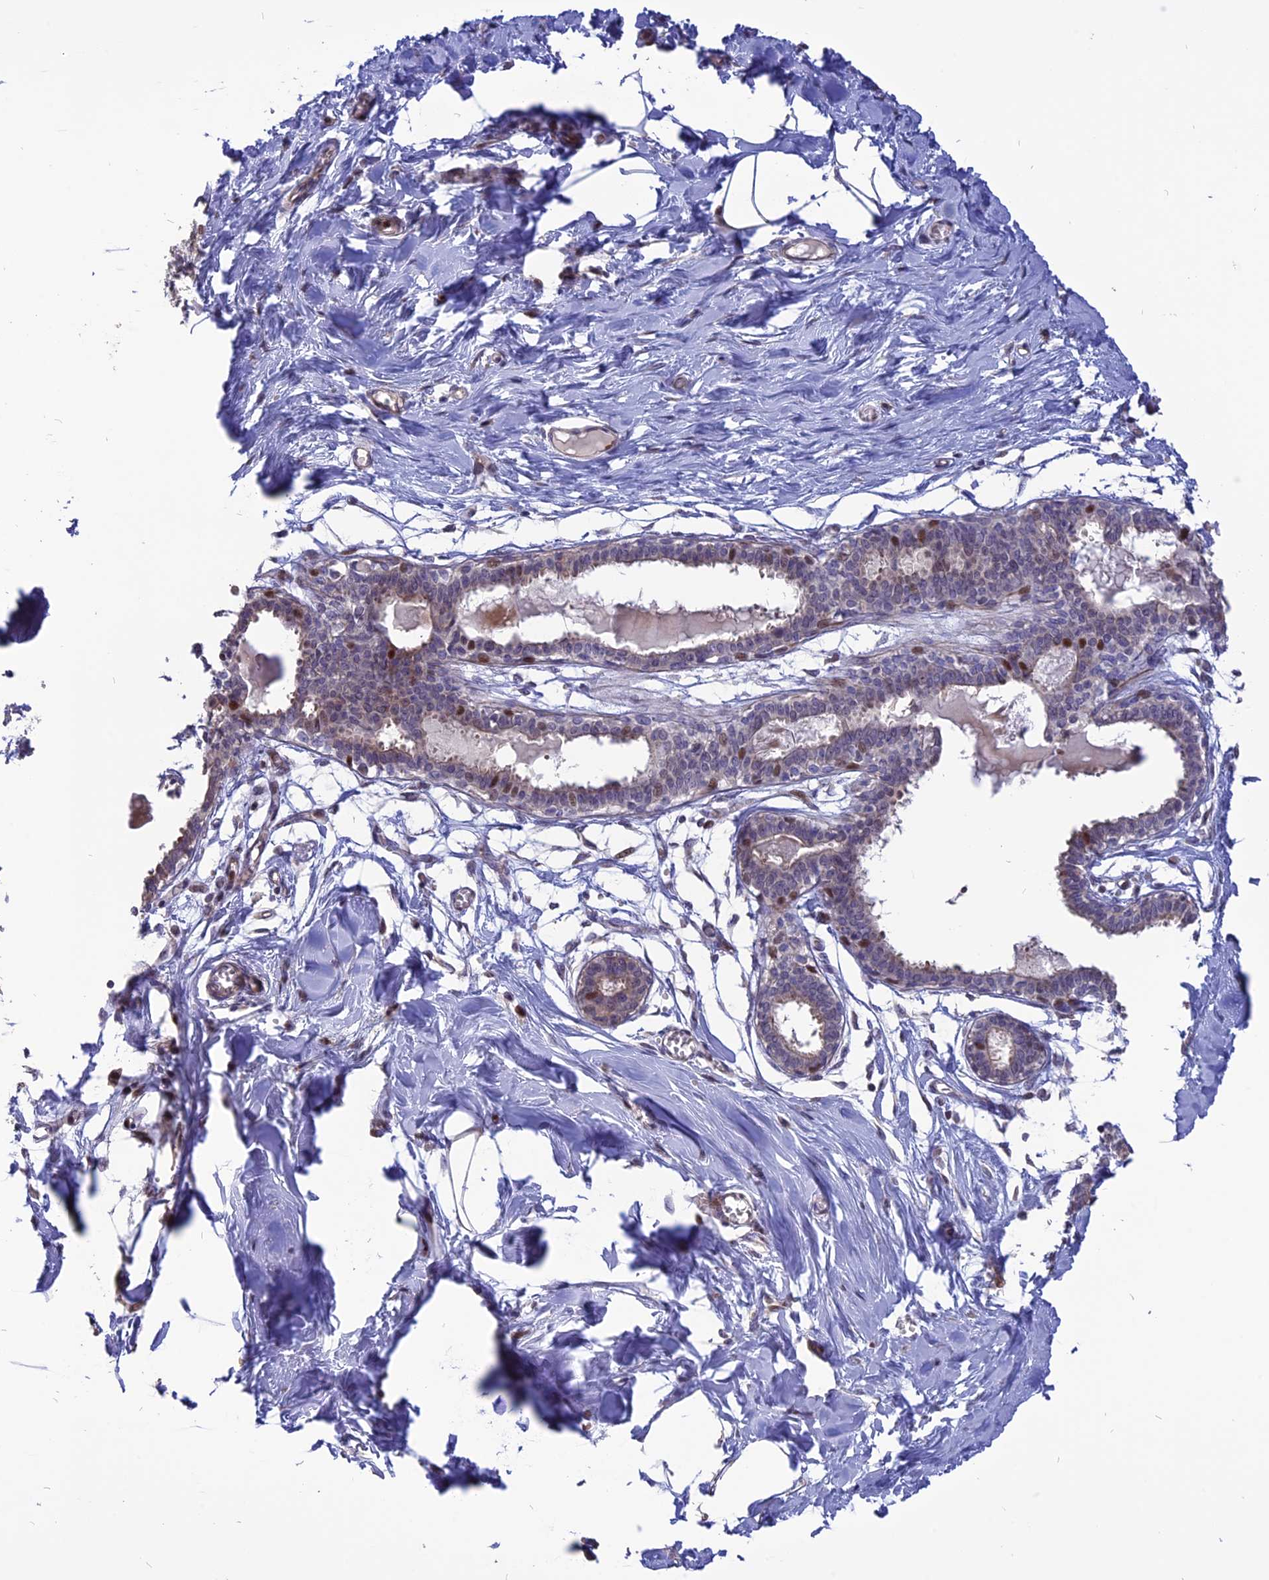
{"staining": {"intensity": "negative", "quantity": "none", "location": "none"}, "tissue": "breast", "cell_type": "Adipocytes", "image_type": "normal", "snomed": [{"axis": "morphology", "description": "Normal tissue, NOS"}, {"axis": "topography", "description": "Breast"}], "caption": "Immunohistochemistry (IHC) histopathology image of normal human breast stained for a protein (brown), which shows no staining in adipocytes.", "gene": "TMEM263", "patient": {"sex": "female", "age": 27}}